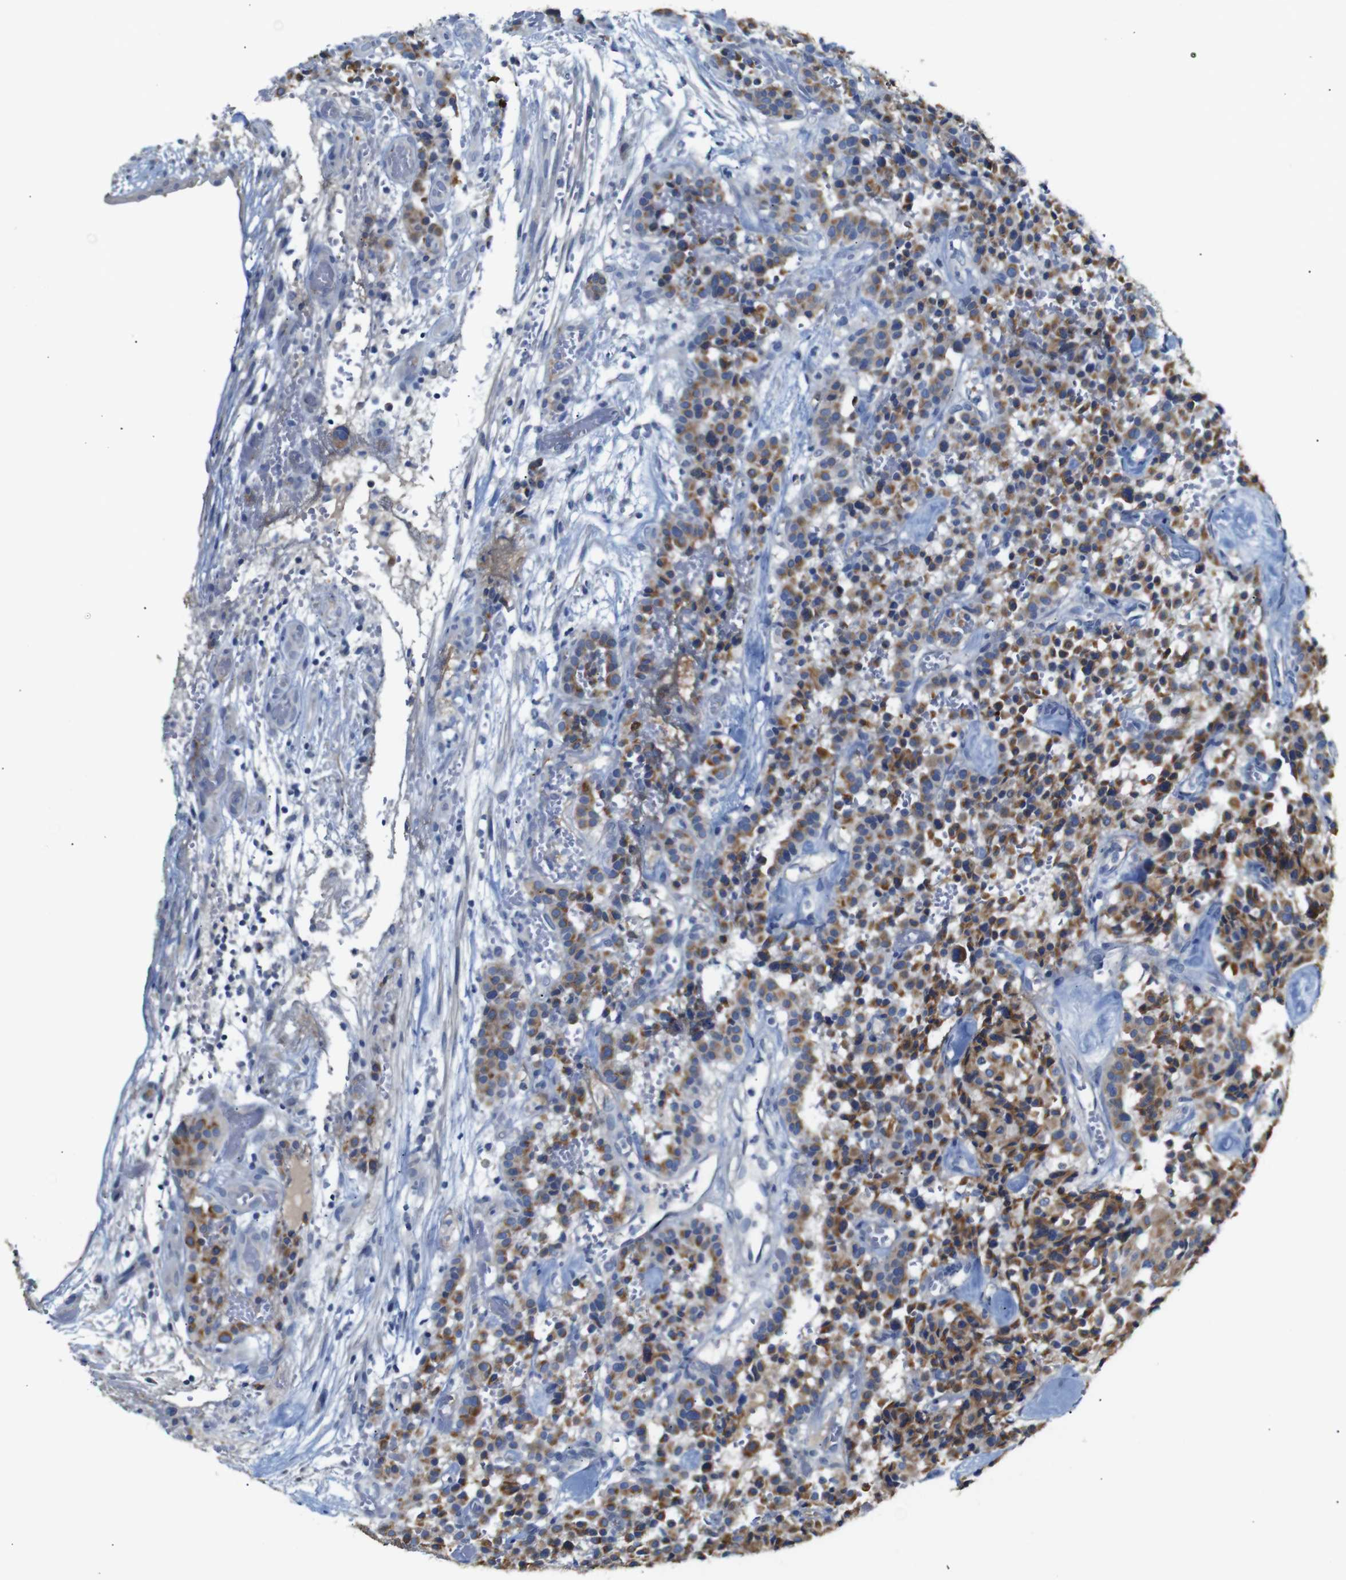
{"staining": {"intensity": "moderate", "quantity": ">75%", "location": "cytoplasmic/membranous"}, "tissue": "carcinoid", "cell_type": "Tumor cells", "image_type": "cancer", "snomed": [{"axis": "morphology", "description": "Carcinoid, malignant, NOS"}, {"axis": "topography", "description": "Lung"}], "caption": "A brown stain highlights moderate cytoplasmic/membranous staining of a protein in carcinoid tumor cells. (DAB (3,3'-diaminobenzidine) IHC, brown staining for protein, blue staining for nuclei).", "gene": "ALOX15", "patient": {"sex": "male", "age": 30}}